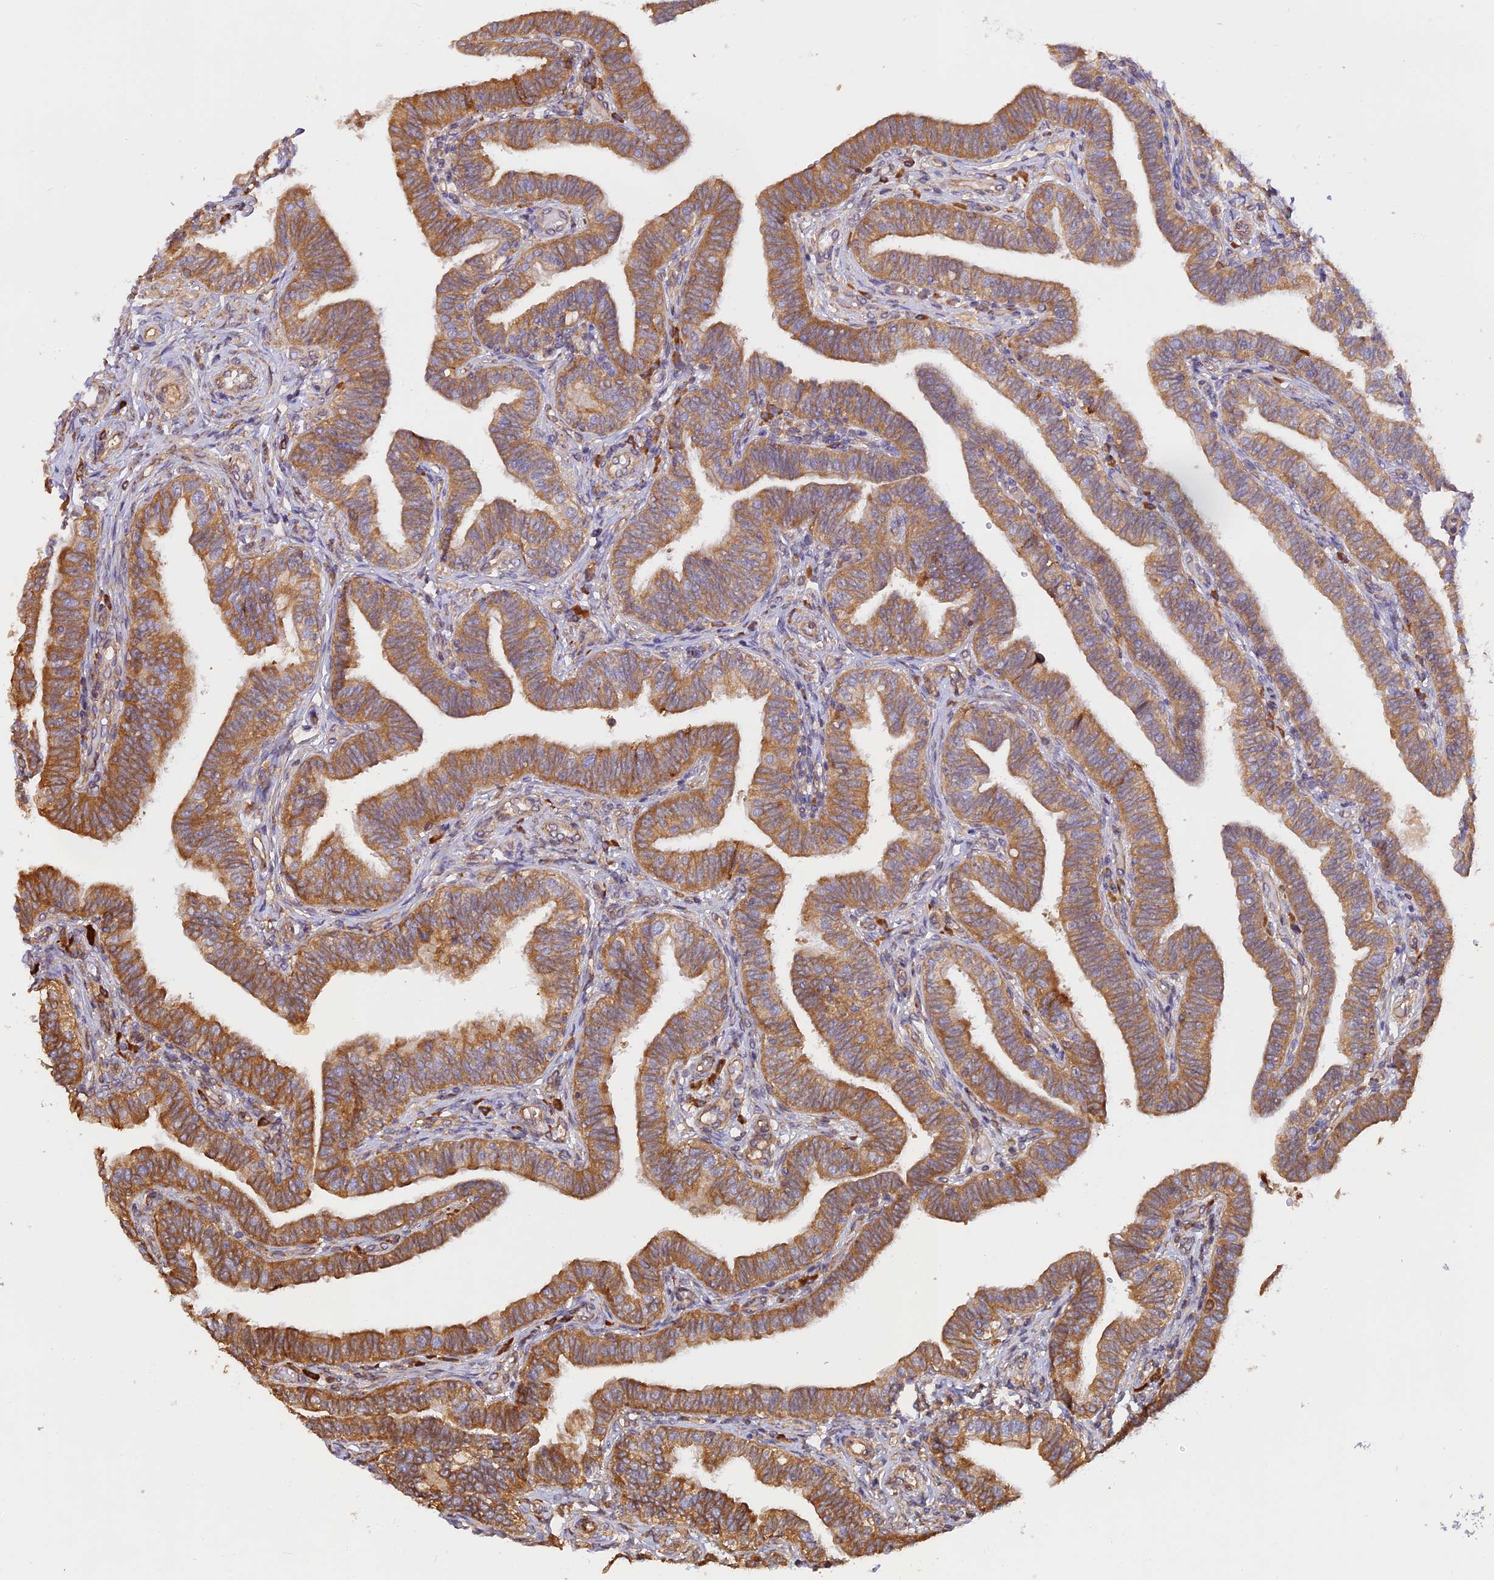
{"staining": {"intensity": "strong", "quantity": ">75%", "location": "cytoplasmic/membranous"}, "tissue": "fallopian tube", "cell_type": "Glandular cells", "image_type": "normal", "snomed": [{"axis": "morphology", "description": "Normal tissue, NOS"}, {"axis": "topography", "description": "Fallopian tube"}], "caption": "Fallopian tube stained with a protein marker exhibits strong staining in glandular cells.", "gene": "RPL5", "patient": {"sex": "female", "age": 39}}